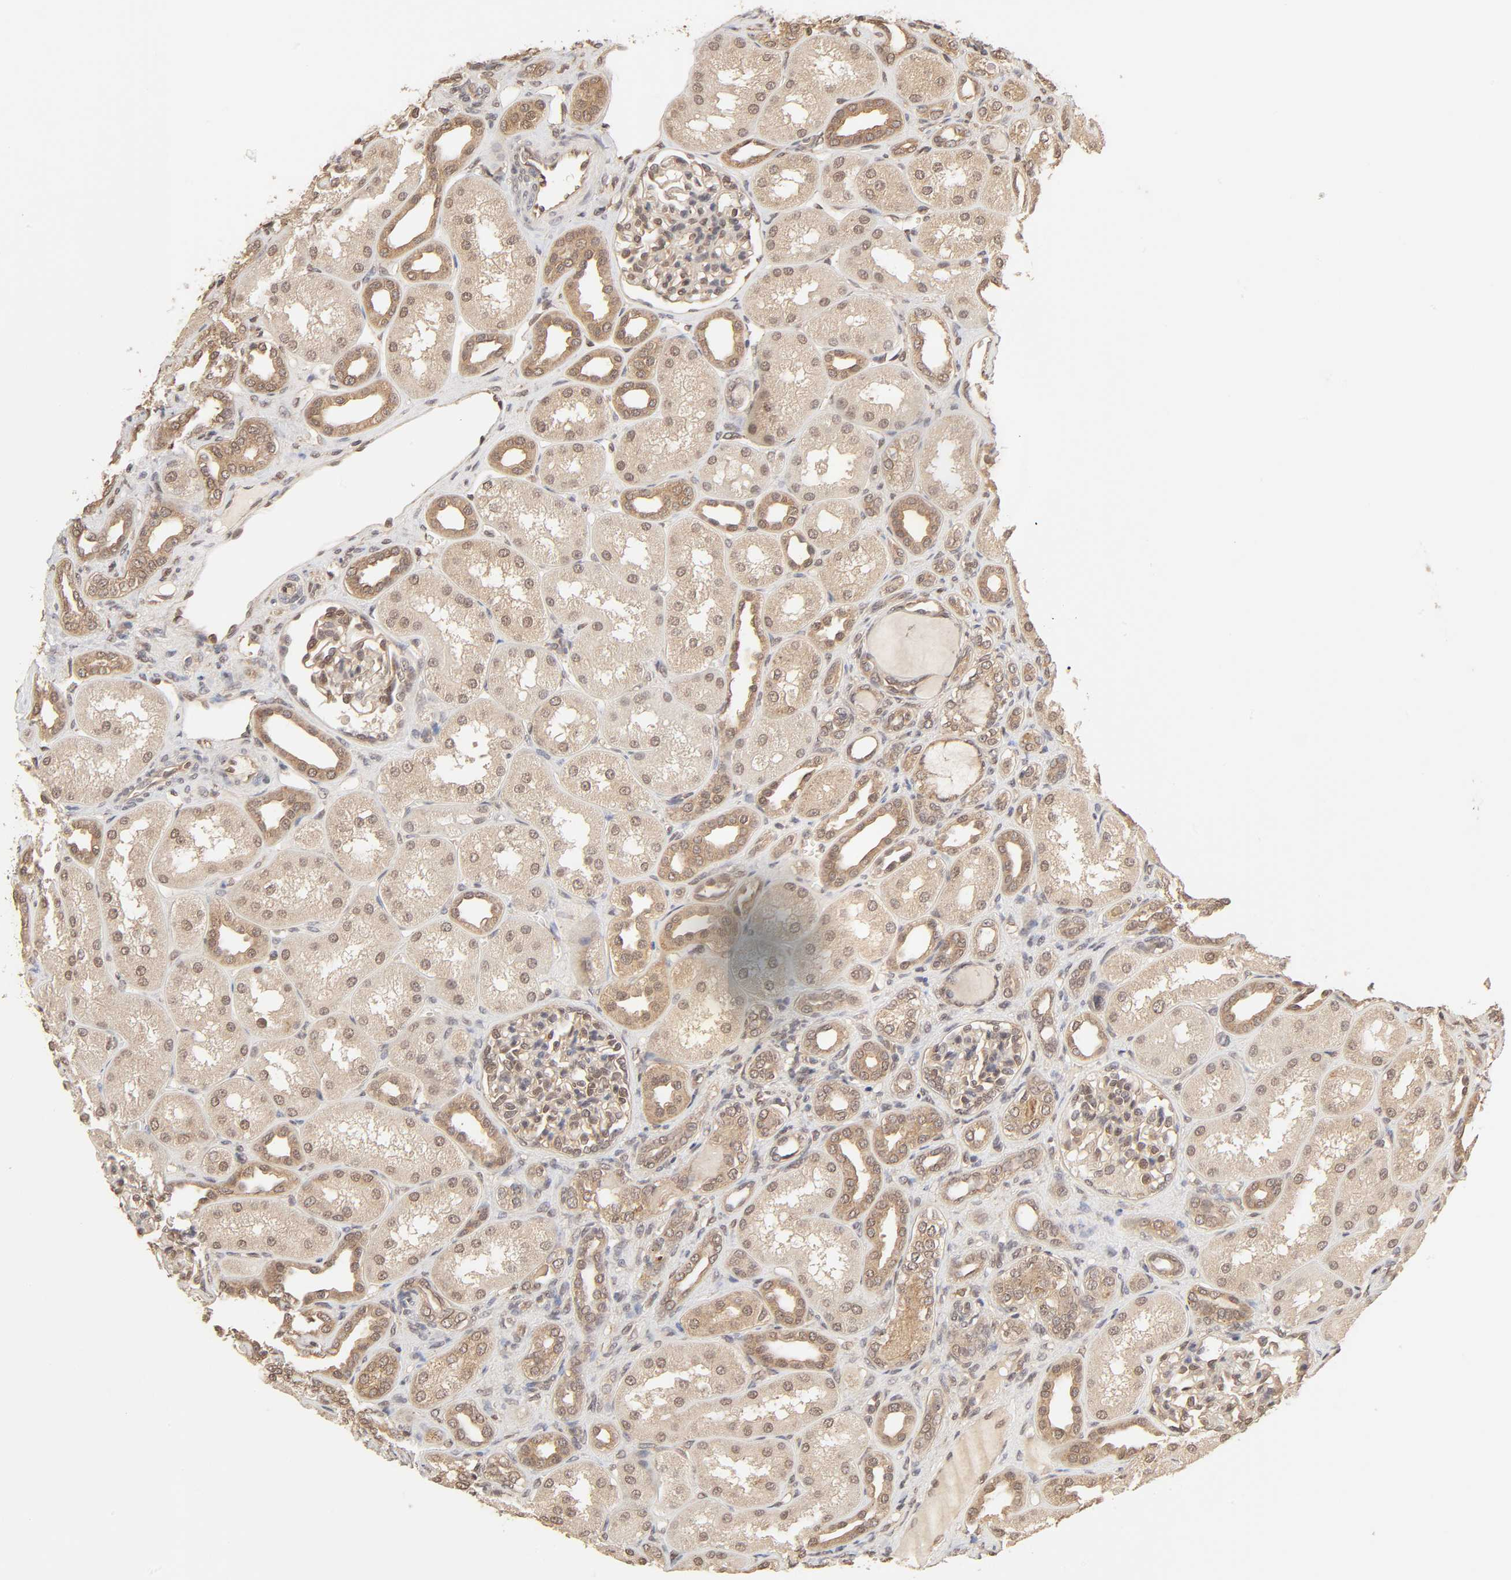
{"staining": {"intensity": "weak", "quantity": "25%-75%", "location": "cytoplasmic/membranous"}, "tissue": "kidney", "cell_type": "Cells in glomeruli", "image_type": "normal", "snomed": [{"axis": "morphology", "description": "Normal tissue, NOS"}, {"axis": "topography", "description": "Kidney"}], "caption": "About 25%-75% of cells in glomeruli in benign kidney demonstrate weak cytoplasmic/membranous protein staining as visualized by brown immunohistochemical staining.", "gene": "MAPK1", "patient": {"sex": "male", "age": 7}}